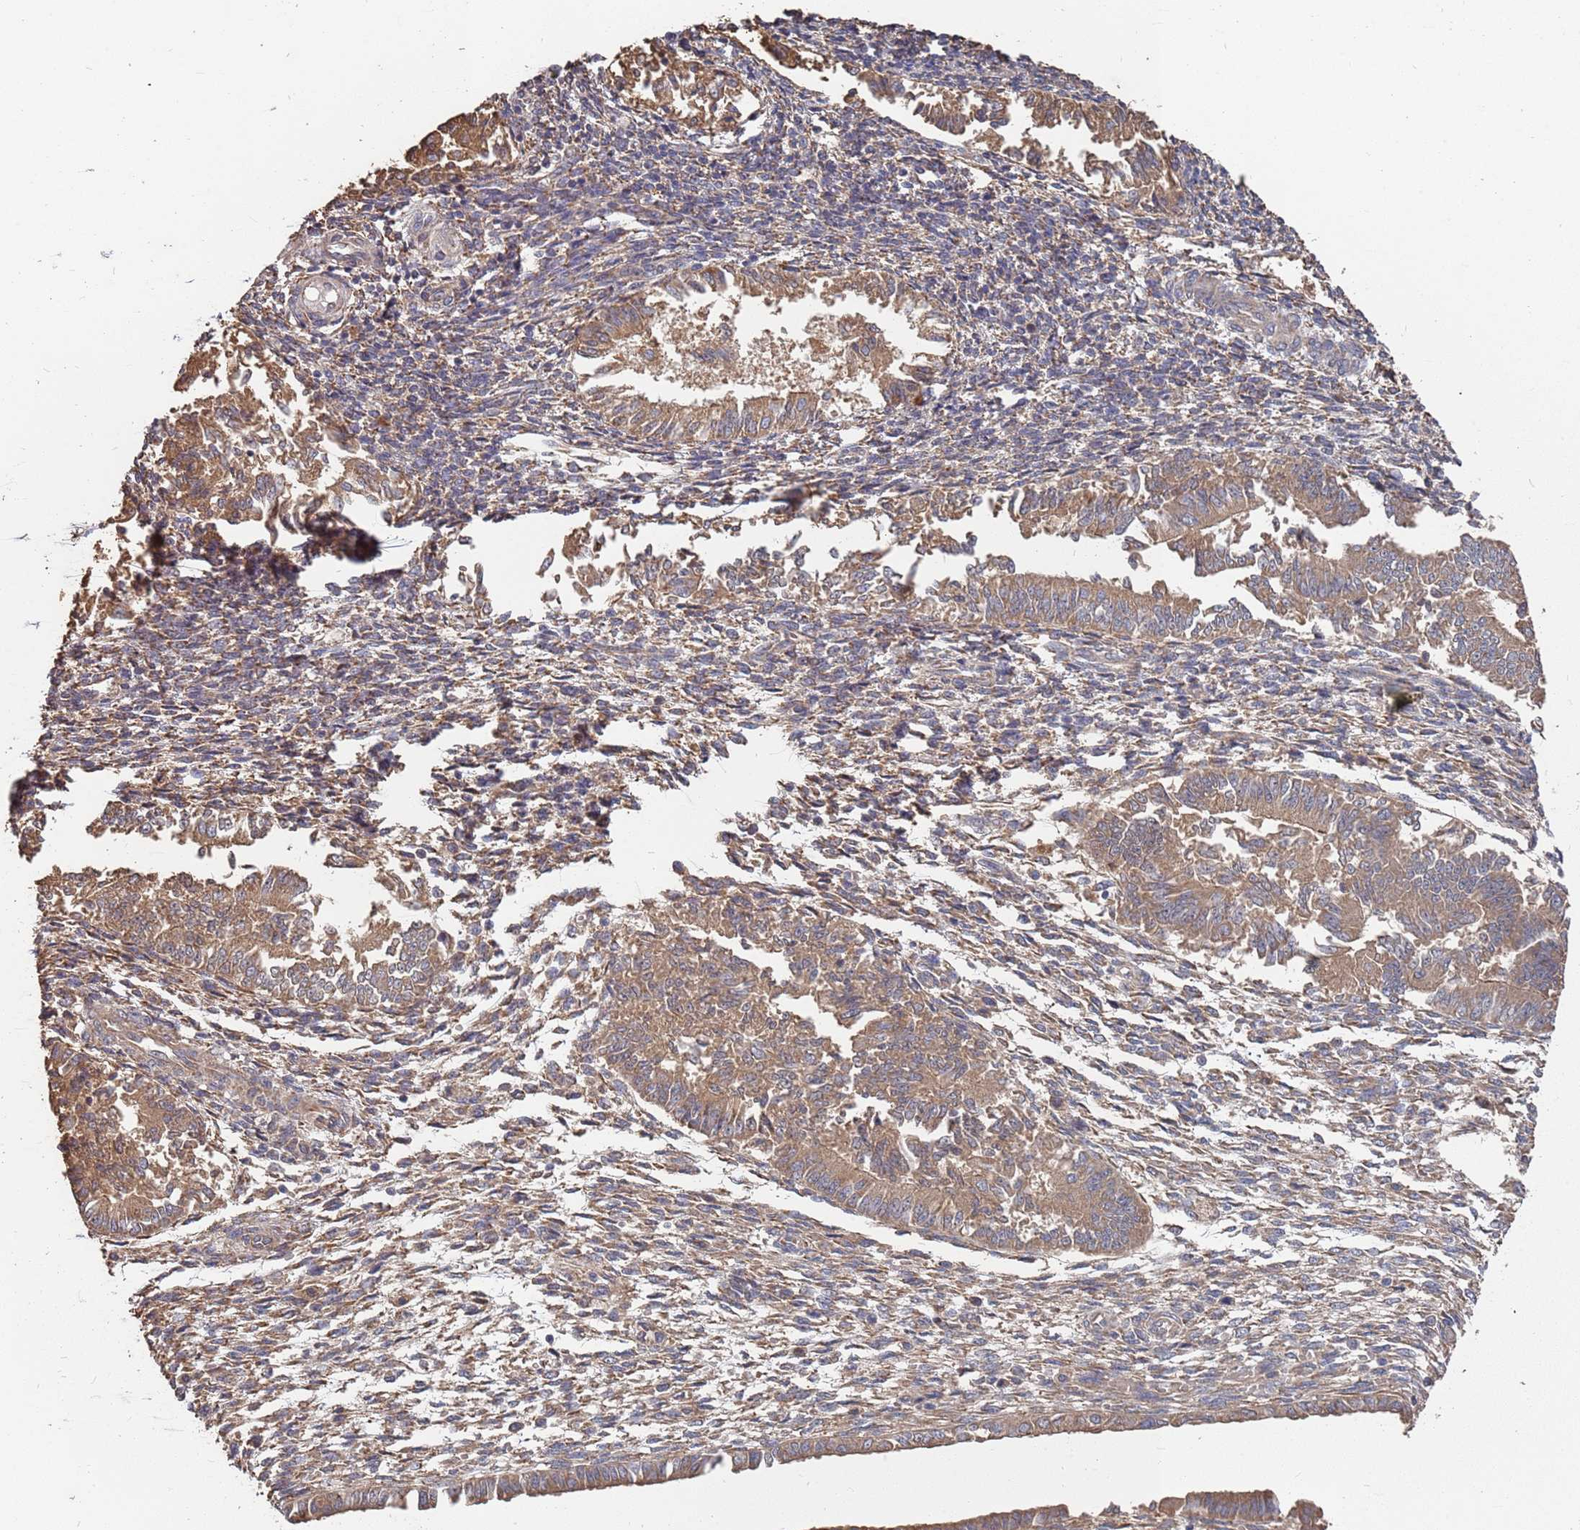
{"staining": {"intensity": "moderate", "quantity": ">75%", "location": "cytoplasmic/membranous"}, "tissue": "endometrium", "cell_type": "Cells in endometrial stroma", "image_type": "normal", "snomed": [{"axis": "morphology", "description": "Normal tissue, NOS"}, {"axis": "topography", "description": "Uterus"}, {"axis": "topography", "description": "Endometrium"}], "caption": "Protein expression analysis of unremarkable human endometrium reveals moderate cytoplasmic/membranous expression in approximately >75% of cells in endometrial stroma.", "gene": "ATG5", "patient": {"sex": "female", "age": 48}}